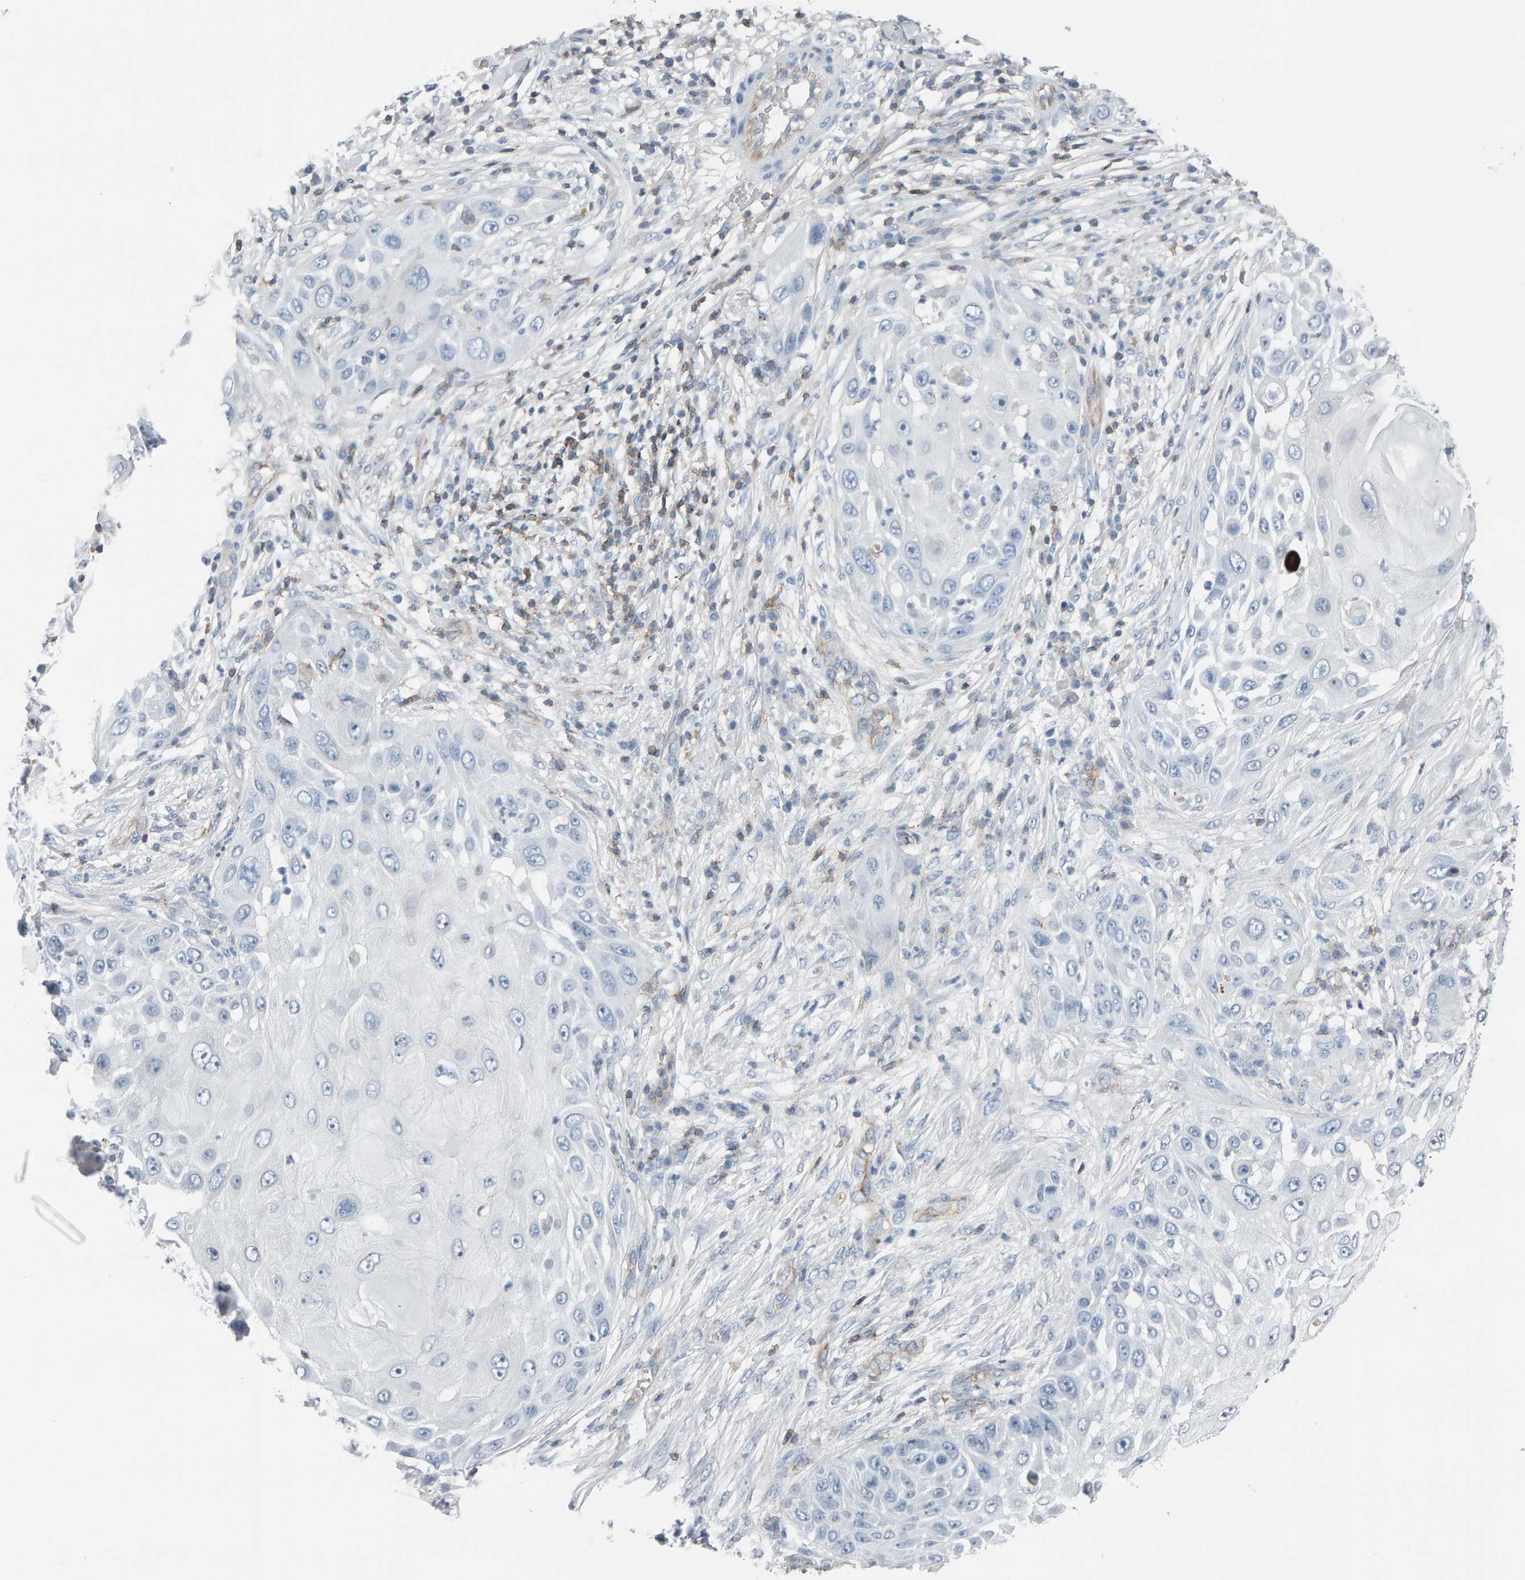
{"staining": {"intensity": "negative", "quantity": "none", "location": "none"}, "tissue": "skin cancer", "cell_type": "Tumor cells", "image_type": "cancer", "snomed": [{"axis": "morphology", "description": "Squamous cell carcinoma, NOS"}, {"axis": "topography", "description": "Skin"}], "caption": "This is an IHC micrograph of human skin cancer (squamous cell carcinoma). There is no staining in tumor cells.", "gene": "FYN", "patient": {"sex": "female", "age": 44}}